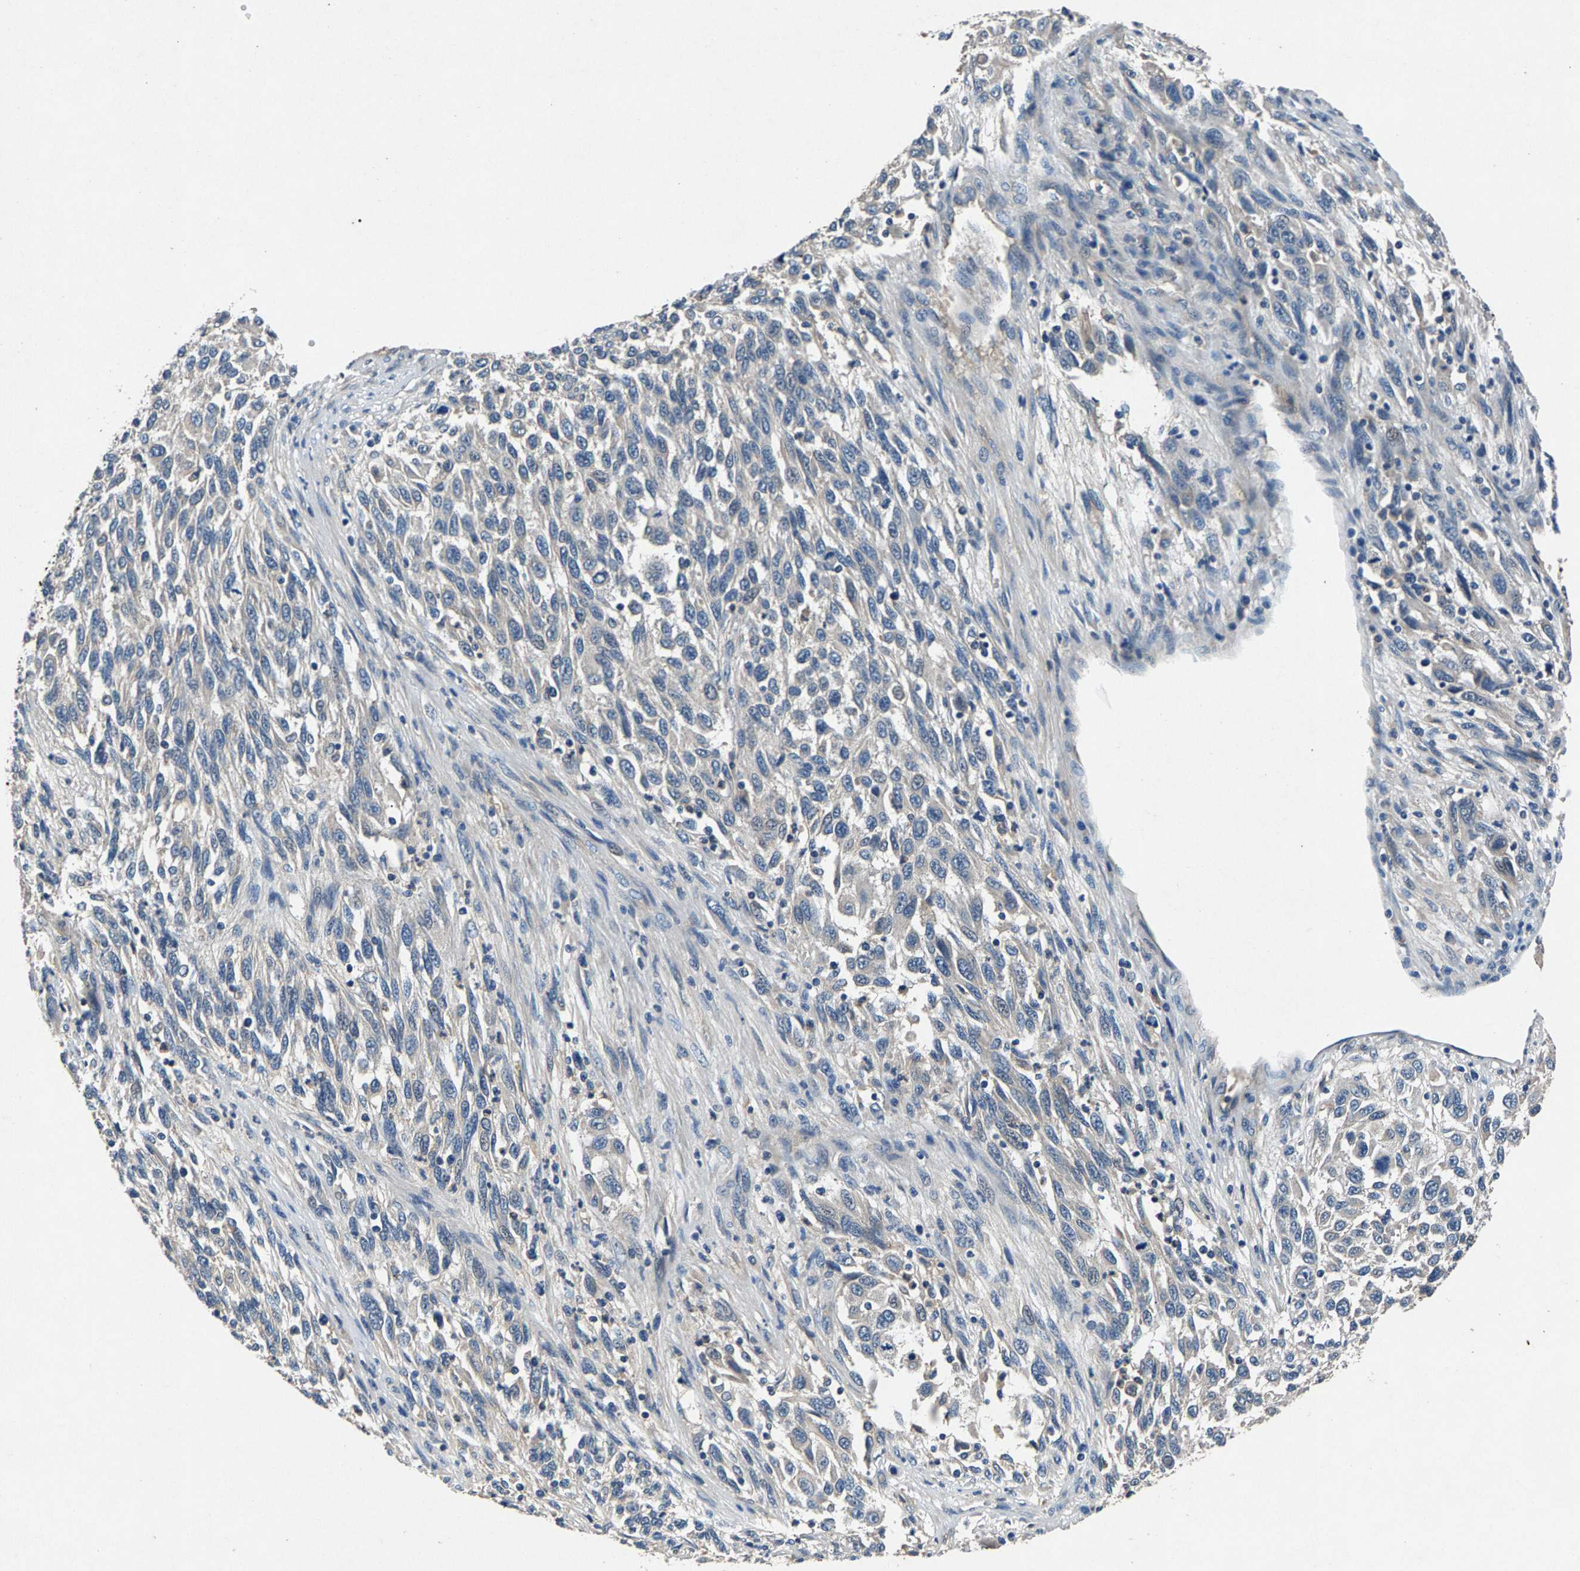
{"staining": {"intensity": "negative", "quantity": "none", "location": "none"}, "tissue": "melanoma", "cell_type": "Tumor cells", "image_type": "cancer", "snomed": [{"axis": "morphology", "description": "Malignant melanoma, Metastatic site"}, {"axis": "topography", "description": "Lymph node"}], "caption": "Immunohistochemistry photomicrograph of human malignant melanoma (metastatic site) stained for a protein (brown), which reveals no expression in tumor cells.", "gene": "PRXL2C", "patient": {"sex": "male", "age": 61}}